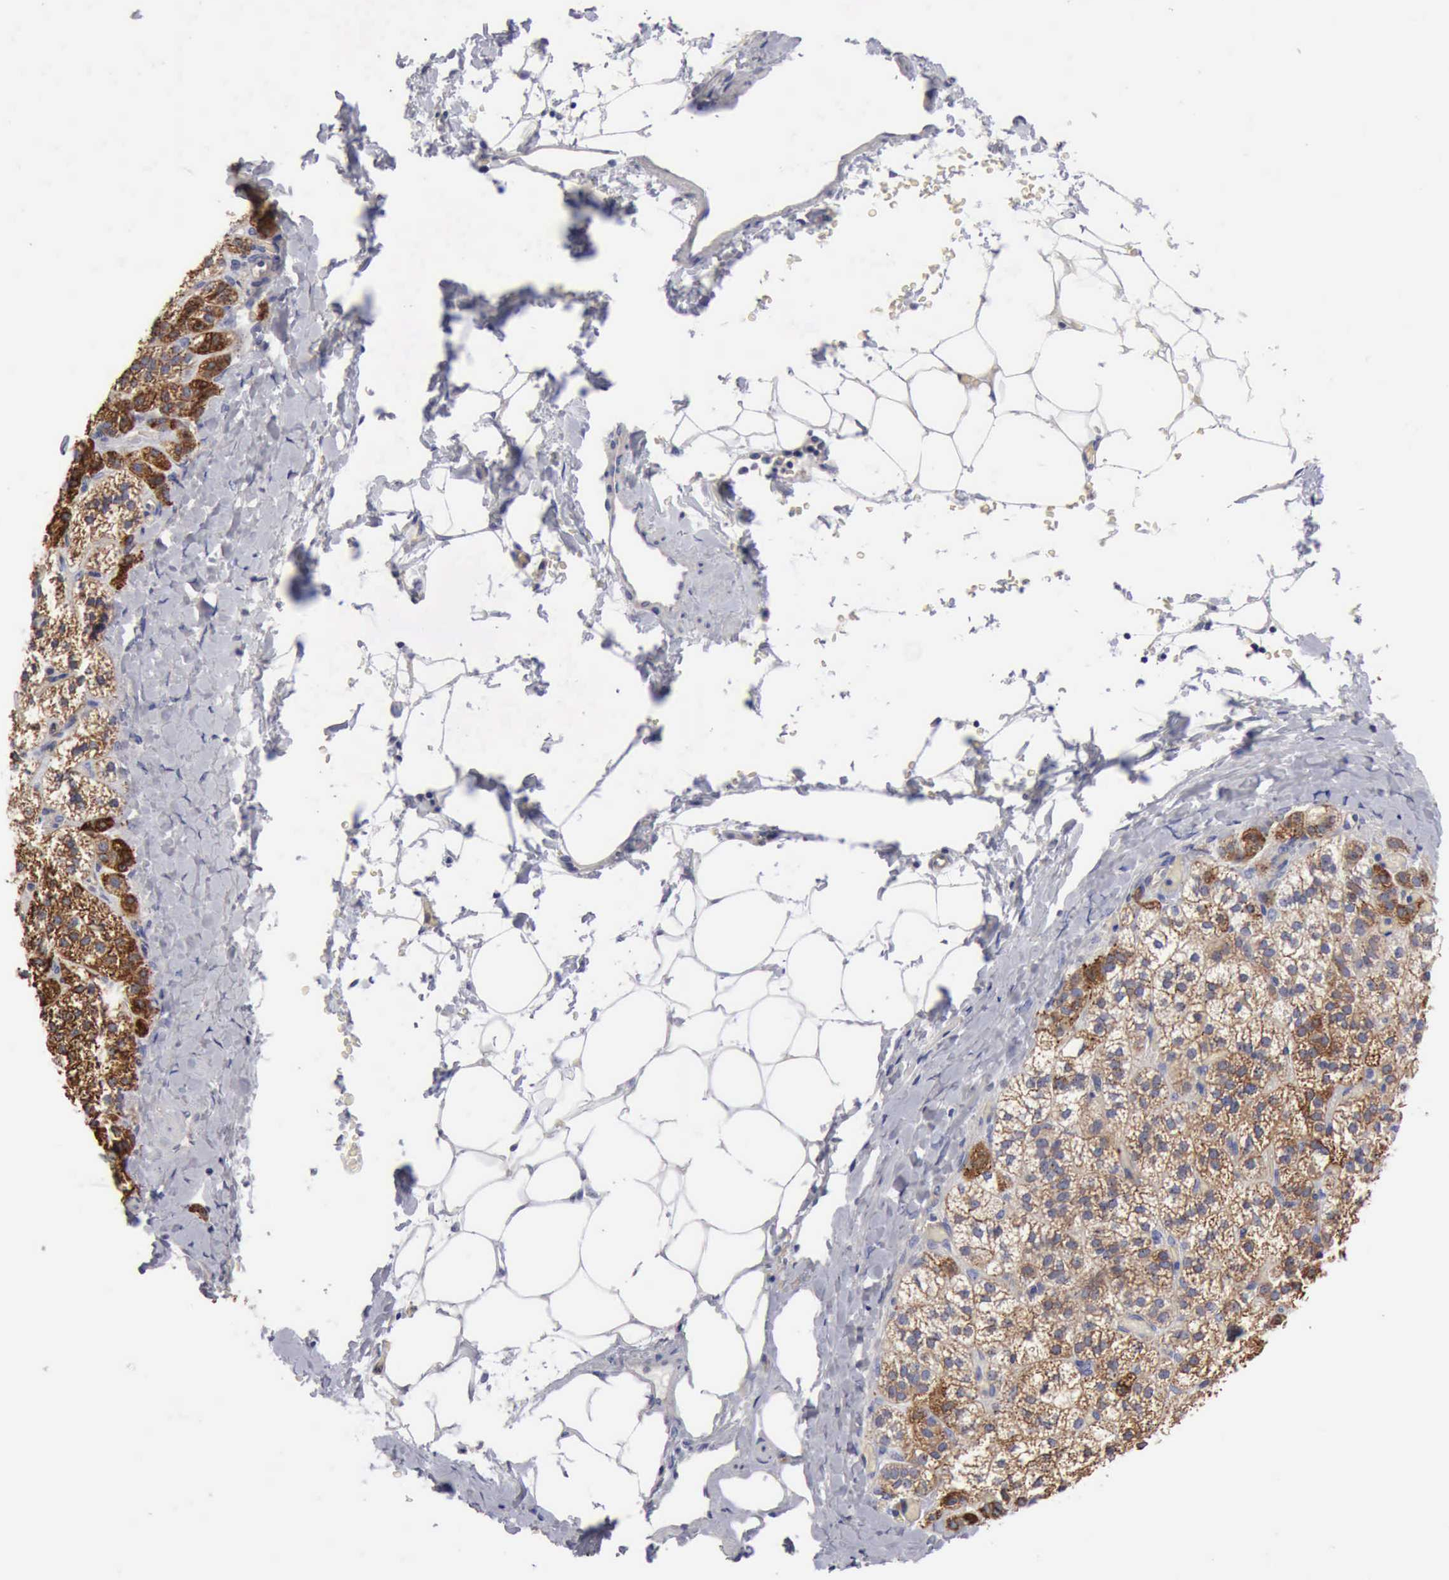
{"staining": {"intensity": "strong", "quantity": ">75%", "location": "cytoplasmic/membranous"}, "tissue": "adrenal gland", "cell_type": "Glandular cells", "image_type": "normal", "snomed": [{"axis": "morphology", "description": "Normal tissue, NOS"}, {"axis": "topography", "description": "Adrenal gland"}], "caption": "Strong cytoplasmic/membranous positivity is present in about >75% of glandular cells in unremarkable adrenal gland. The staining was performed using DAB (3,3'-diaminobenzidine), with brown indicating positive protein expression. Nuclei are stained blue with hematoxylin.", "gene": "RDX", "patient": {"sex": "male", "age": 53}}